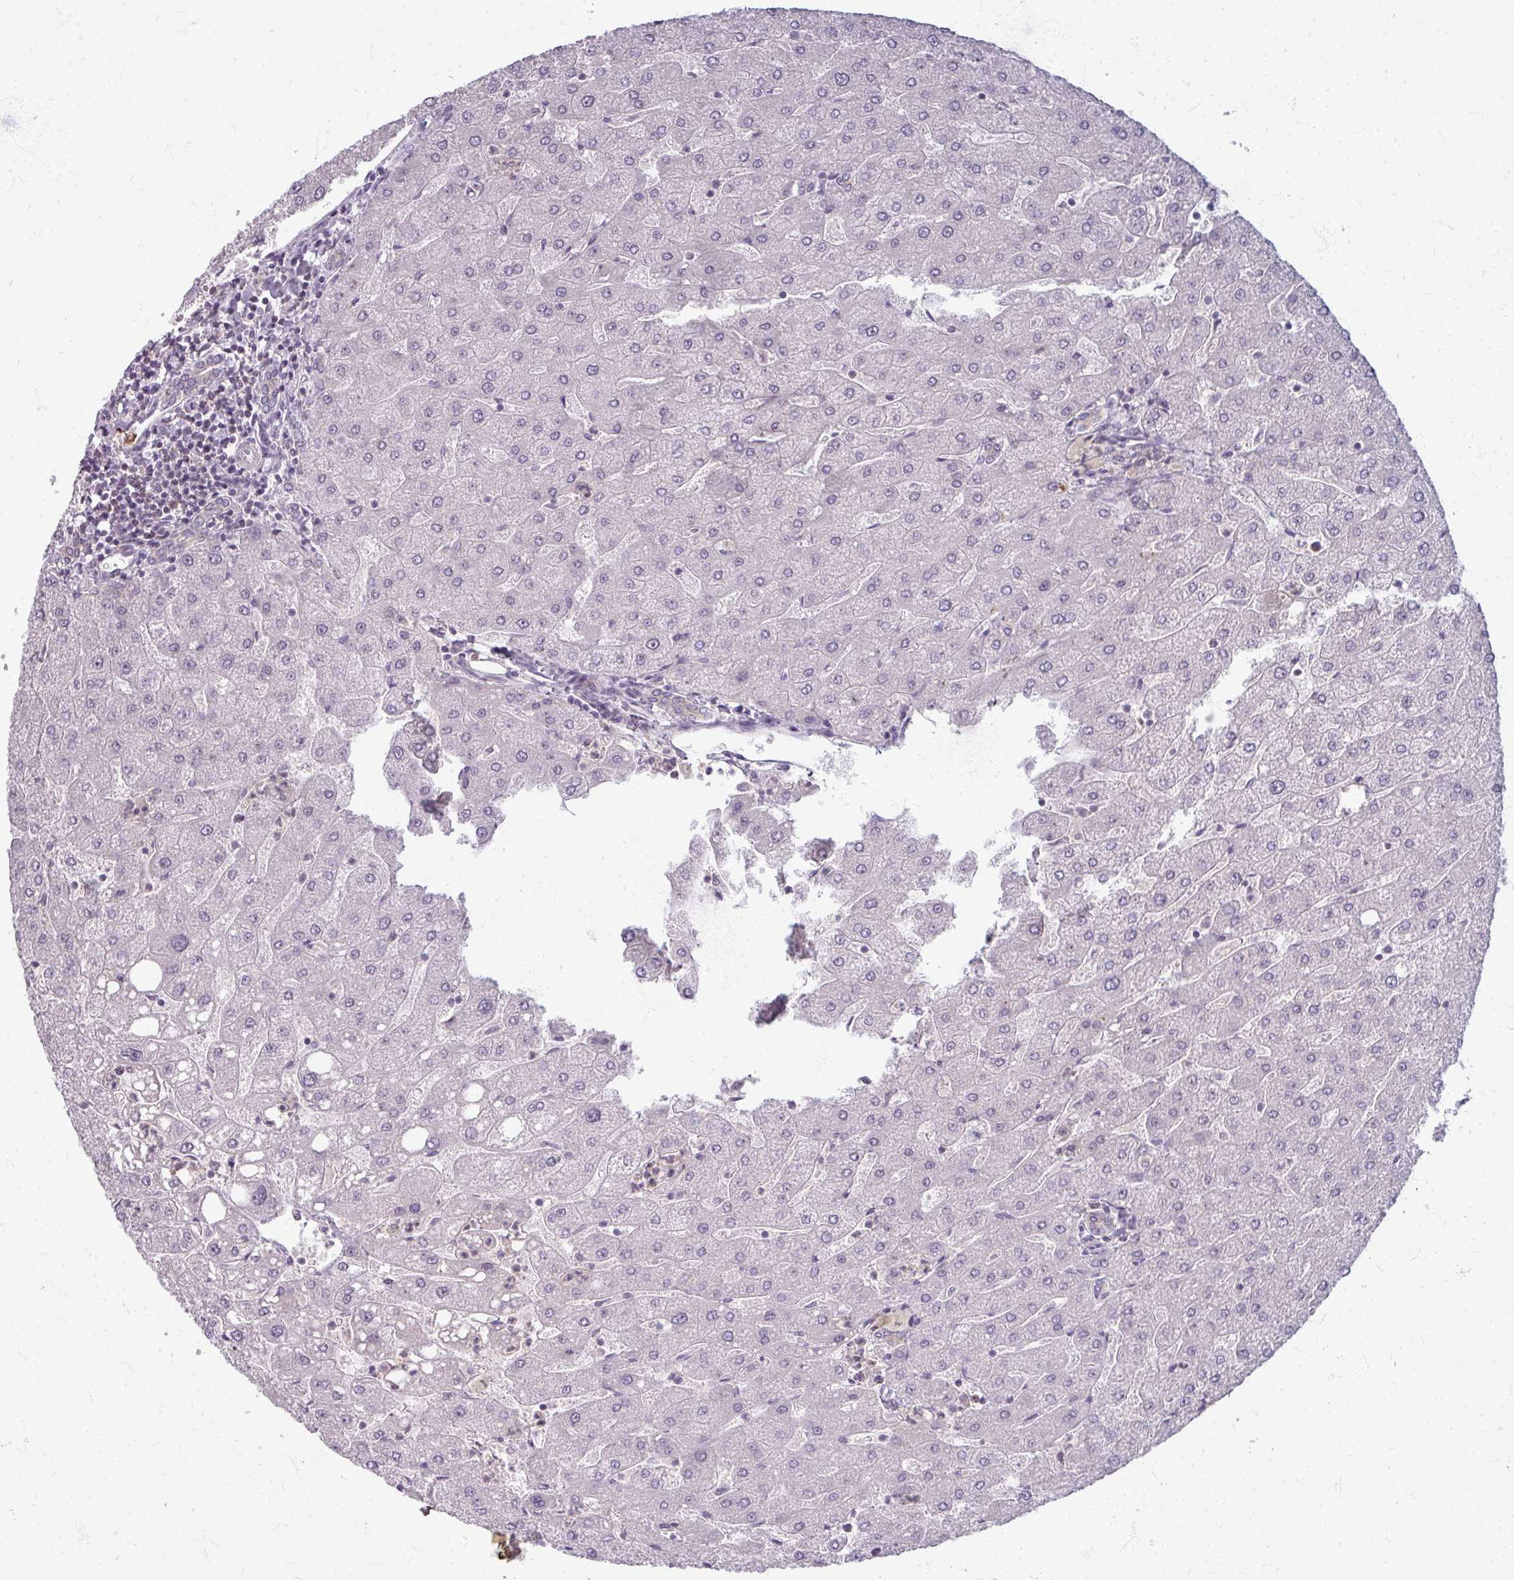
{"staining": {"intensity": "negative", "quantity": "none", "location": "none"}, "tissue": "liver", "cell_type": "Cholangiocytes", "image_type": "normal", "snomed": [{"axis": "morphology", "description": "Normal tissue, NOS"}, {"axis": "topography", "description": "Liver"}], "caption": "Immunohistochemical staining of normal human liver displays no significant positivity in cholangiocytes.", "gene": "TTLL7", "patient": {"sex": "male", "age": 67}}